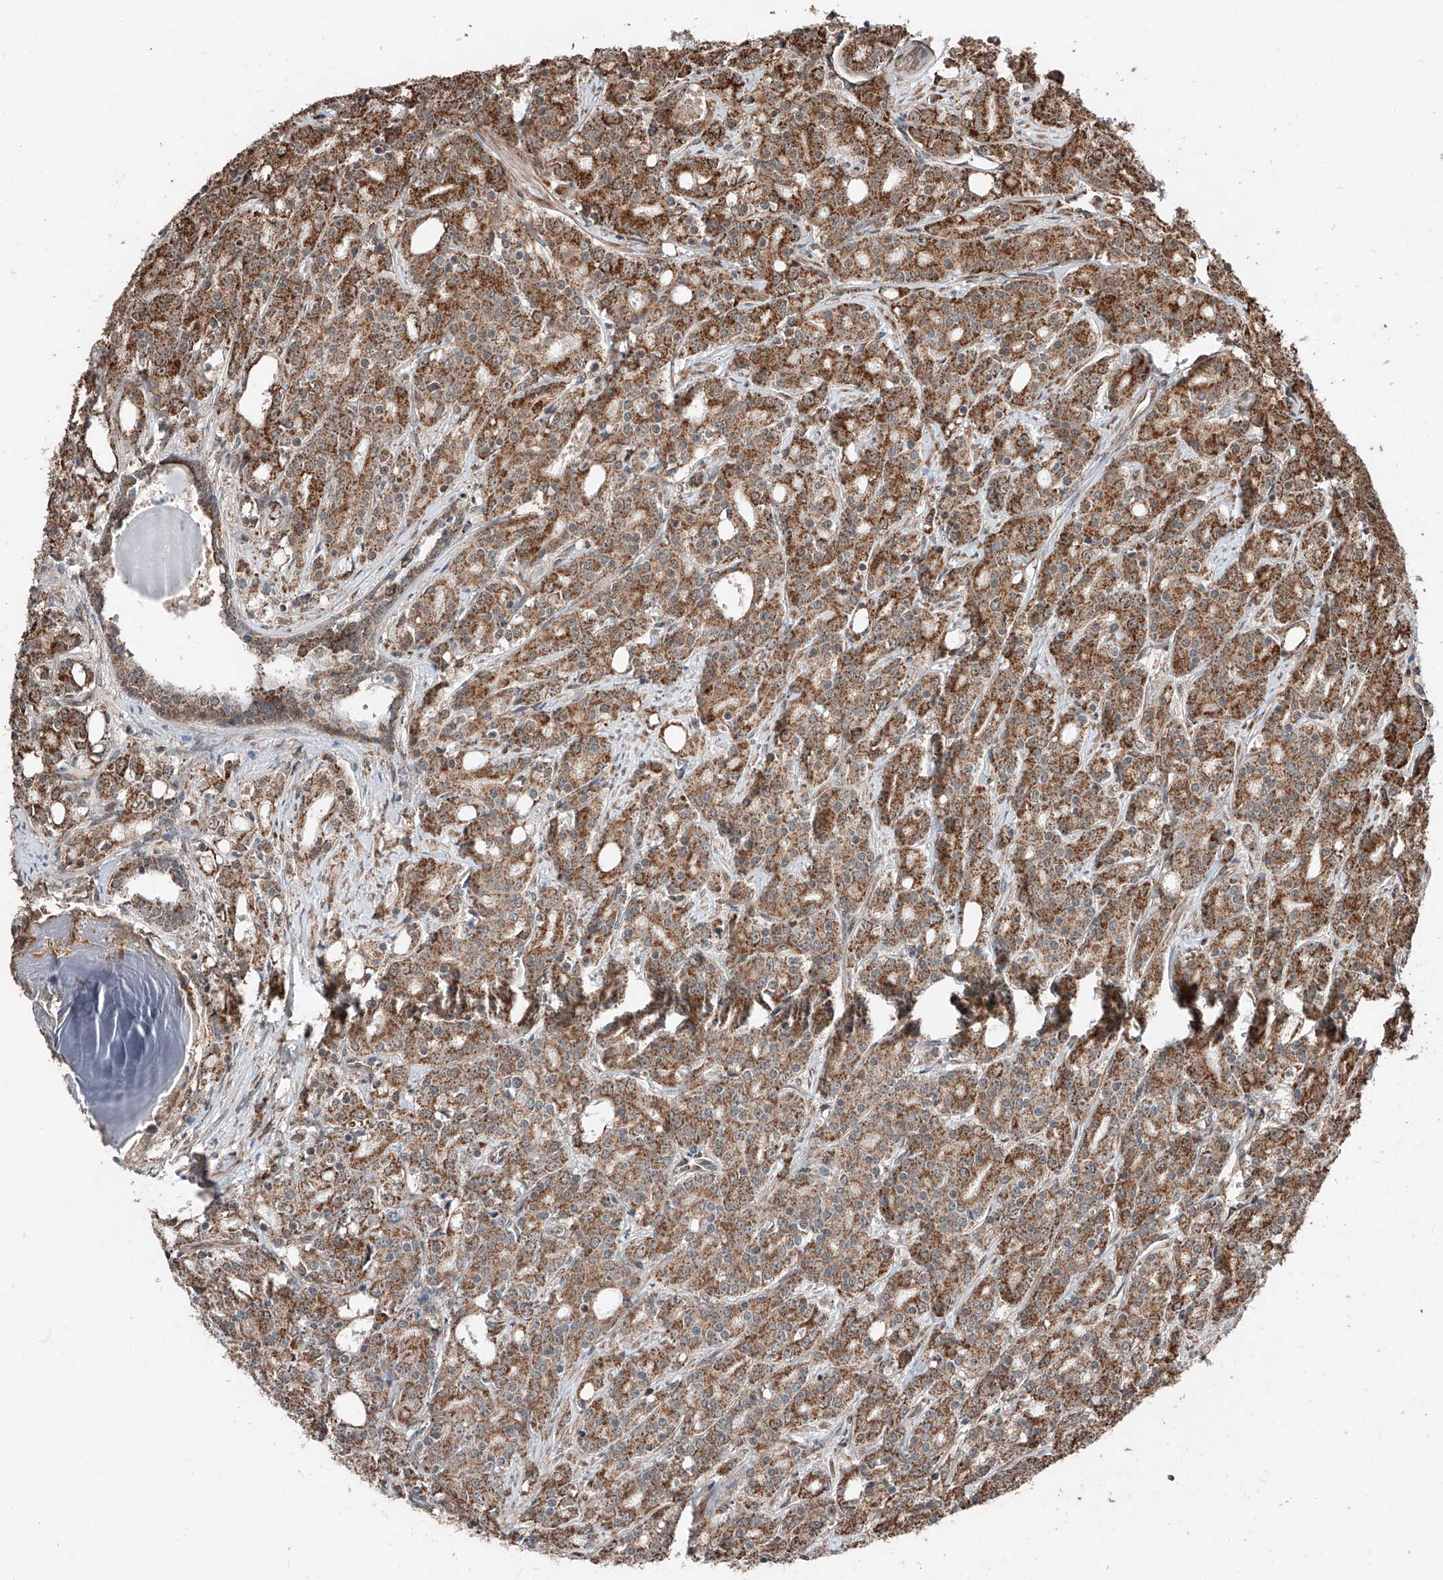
{"staining": {"intensity": "strong", "quantity": ">75%", "location": "cytoplasmic/membranous"}, "tissue": "prostate cancer", "cell_type": "Tumor cells", "image_type": "cancer", "snomed": [{"axis": "morphology", "description": "Adenocarcinoma, High grade"}, {"axis": "topography", "description": "Prostate"}], "caption": "High-power microscopy captured an immunohistochemistry (IHC) photomicrograph of prostate cancer, revealing strong cytoplasmic/membranous positivity in approximately >75% of tumor cells. The staining was performed using DAB (3,3'-diaminobenzidine) to visualize the protein expression in brown, while the nuclei were stained in blue with hematoxylin (Magnification: 20x).", "gene": "ZNF445", "patient": {"sex": "male", "age": 62}}